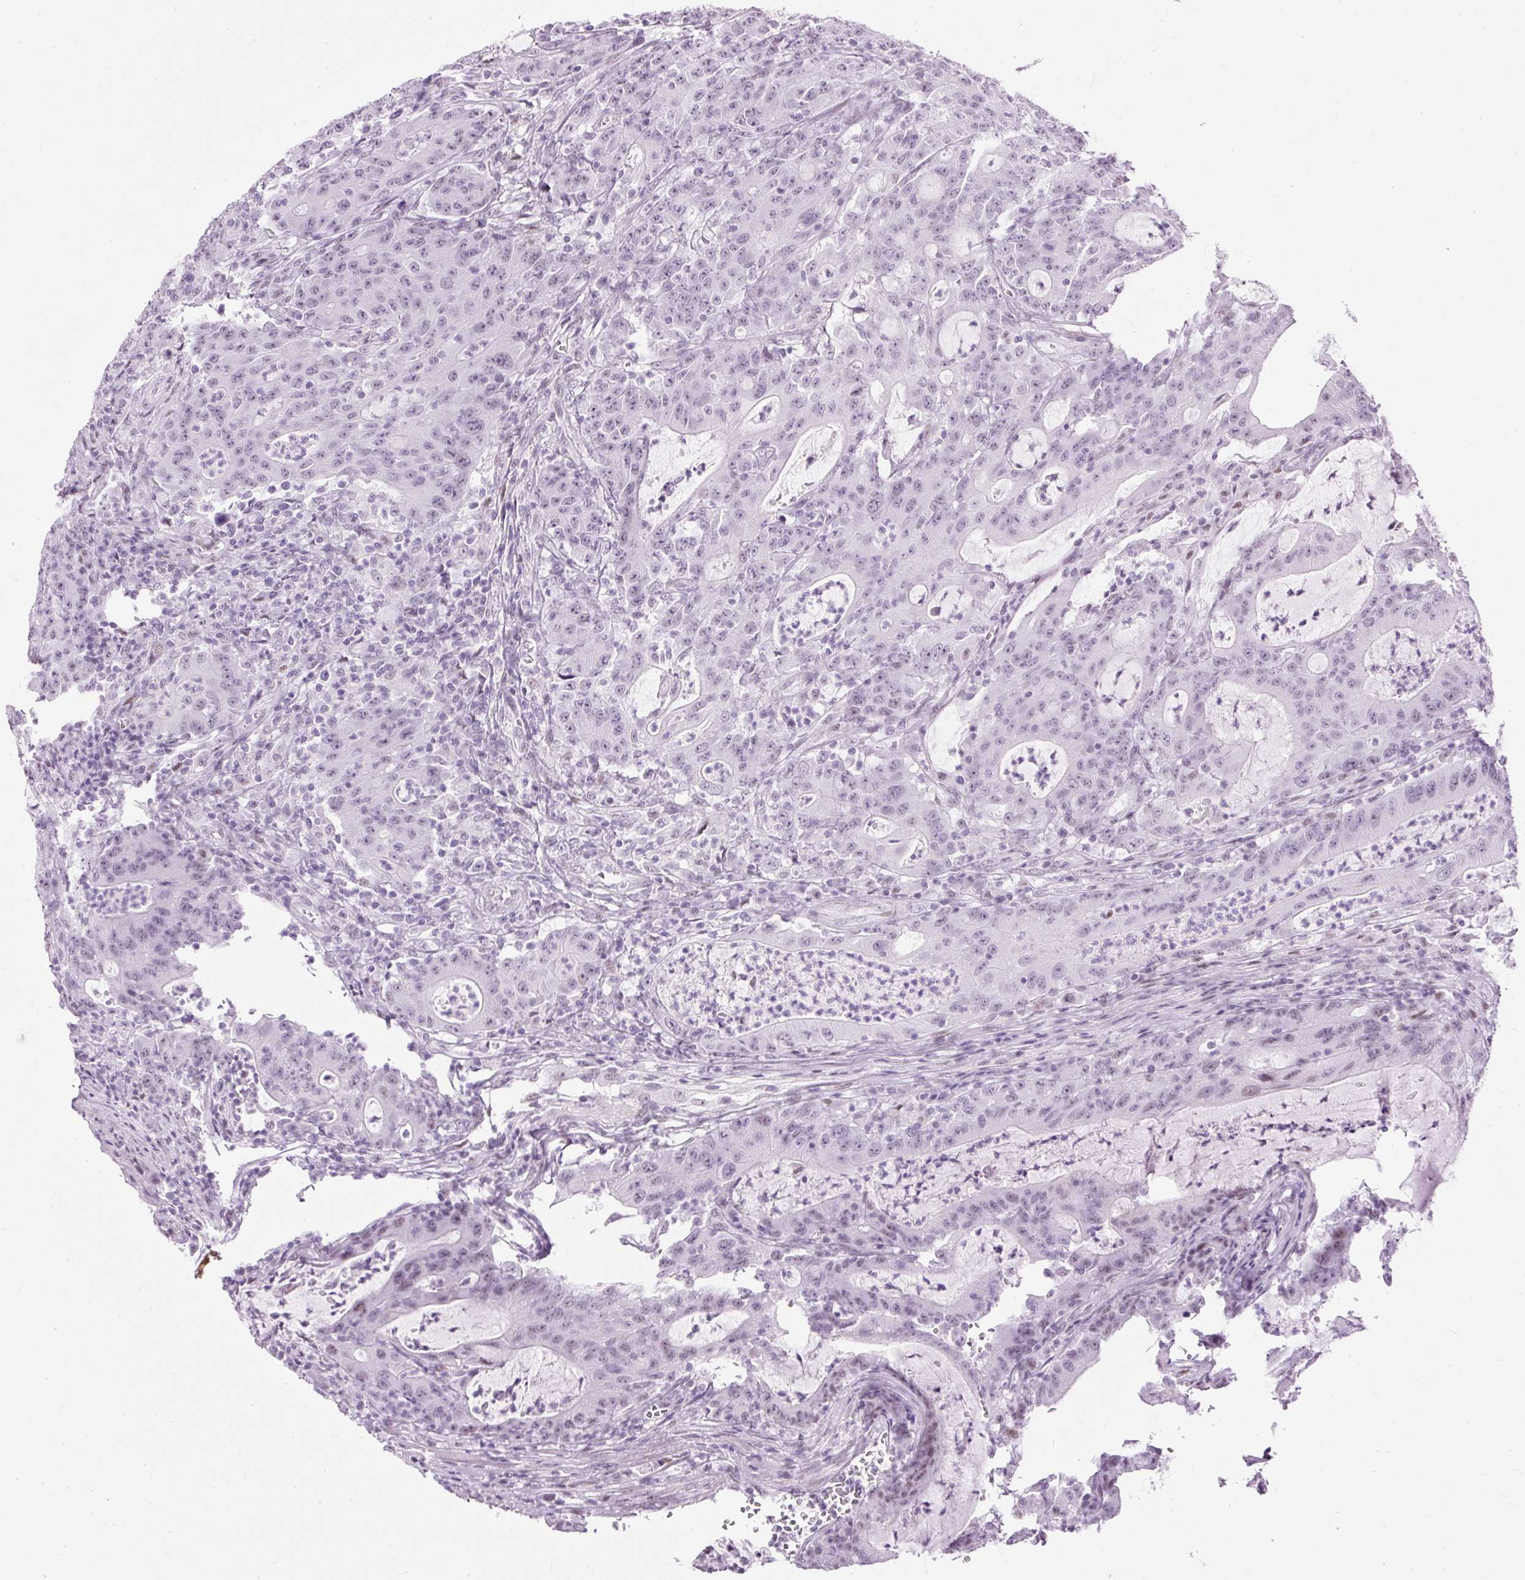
{"staining": {"intensity": "weak", "quantity": "25%-75%", "location": "nuclear"}, "tissue": "colorectal cancer", "cell_type": "Tumor cells", "image_type": "cancer", "snomed": [{"axis": "morphology", "description": "Adenocarcinoma, NOS"}, {"axis": "topography", "description": "Colon"}], "caption": "Adenocarcinoma (colorectal) stained with DAB (3,3'-diaminobenzidine) immunohistochemistry displays low levels of weak nuclear positivity in approximately 25%-75% of tumor cells.", "gene": "PDE6B", "patient": {"sex": "male", "age": 83}}